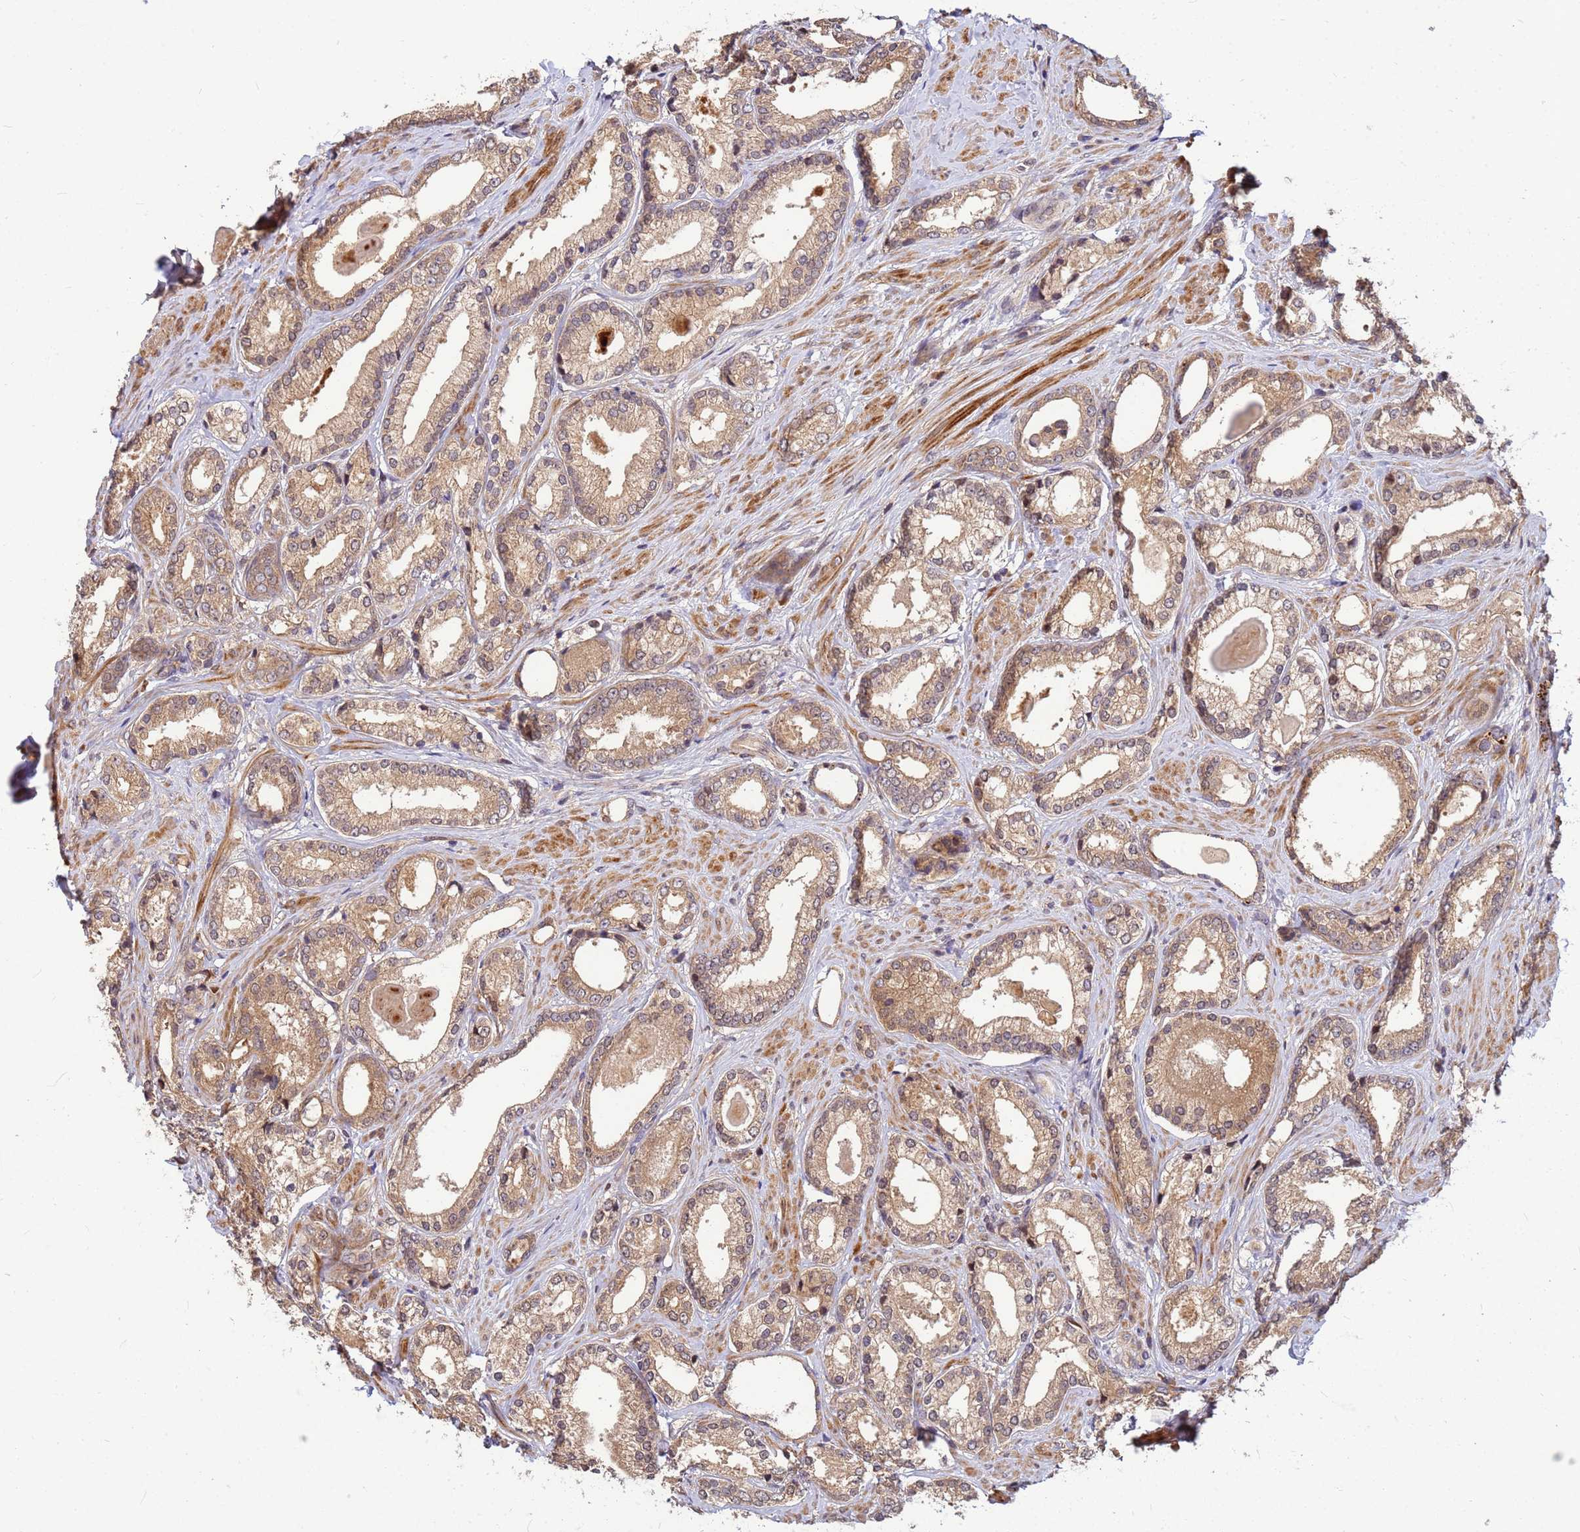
{"staining": {"intensity": "moderate", "quantity": ">75%", "location": "cytoplasmic/membranous"}, "tissue": "prostate cancer", "cell_type": "Tumor cells", "image_type": "cancer", "snomed": [{"axis": "morphology", "description": "Adenocarcinoma, Low grade"}, {"axis": "topography", "description": "Prostate"}], "caption": "The histopathology image shows immunohistochemical staining of adenocarcinoma (low-grade) (prostate). There is moderate cytoplasmic/membranous staining is identified in approximately >75% of tumor cells. (Stains: DAB in brown, nuclei in blue, Microscopy: brightfield microscopy at high magnification).", "gene": "DUS4L", "patient": {"sex": "male", "age": 68}}